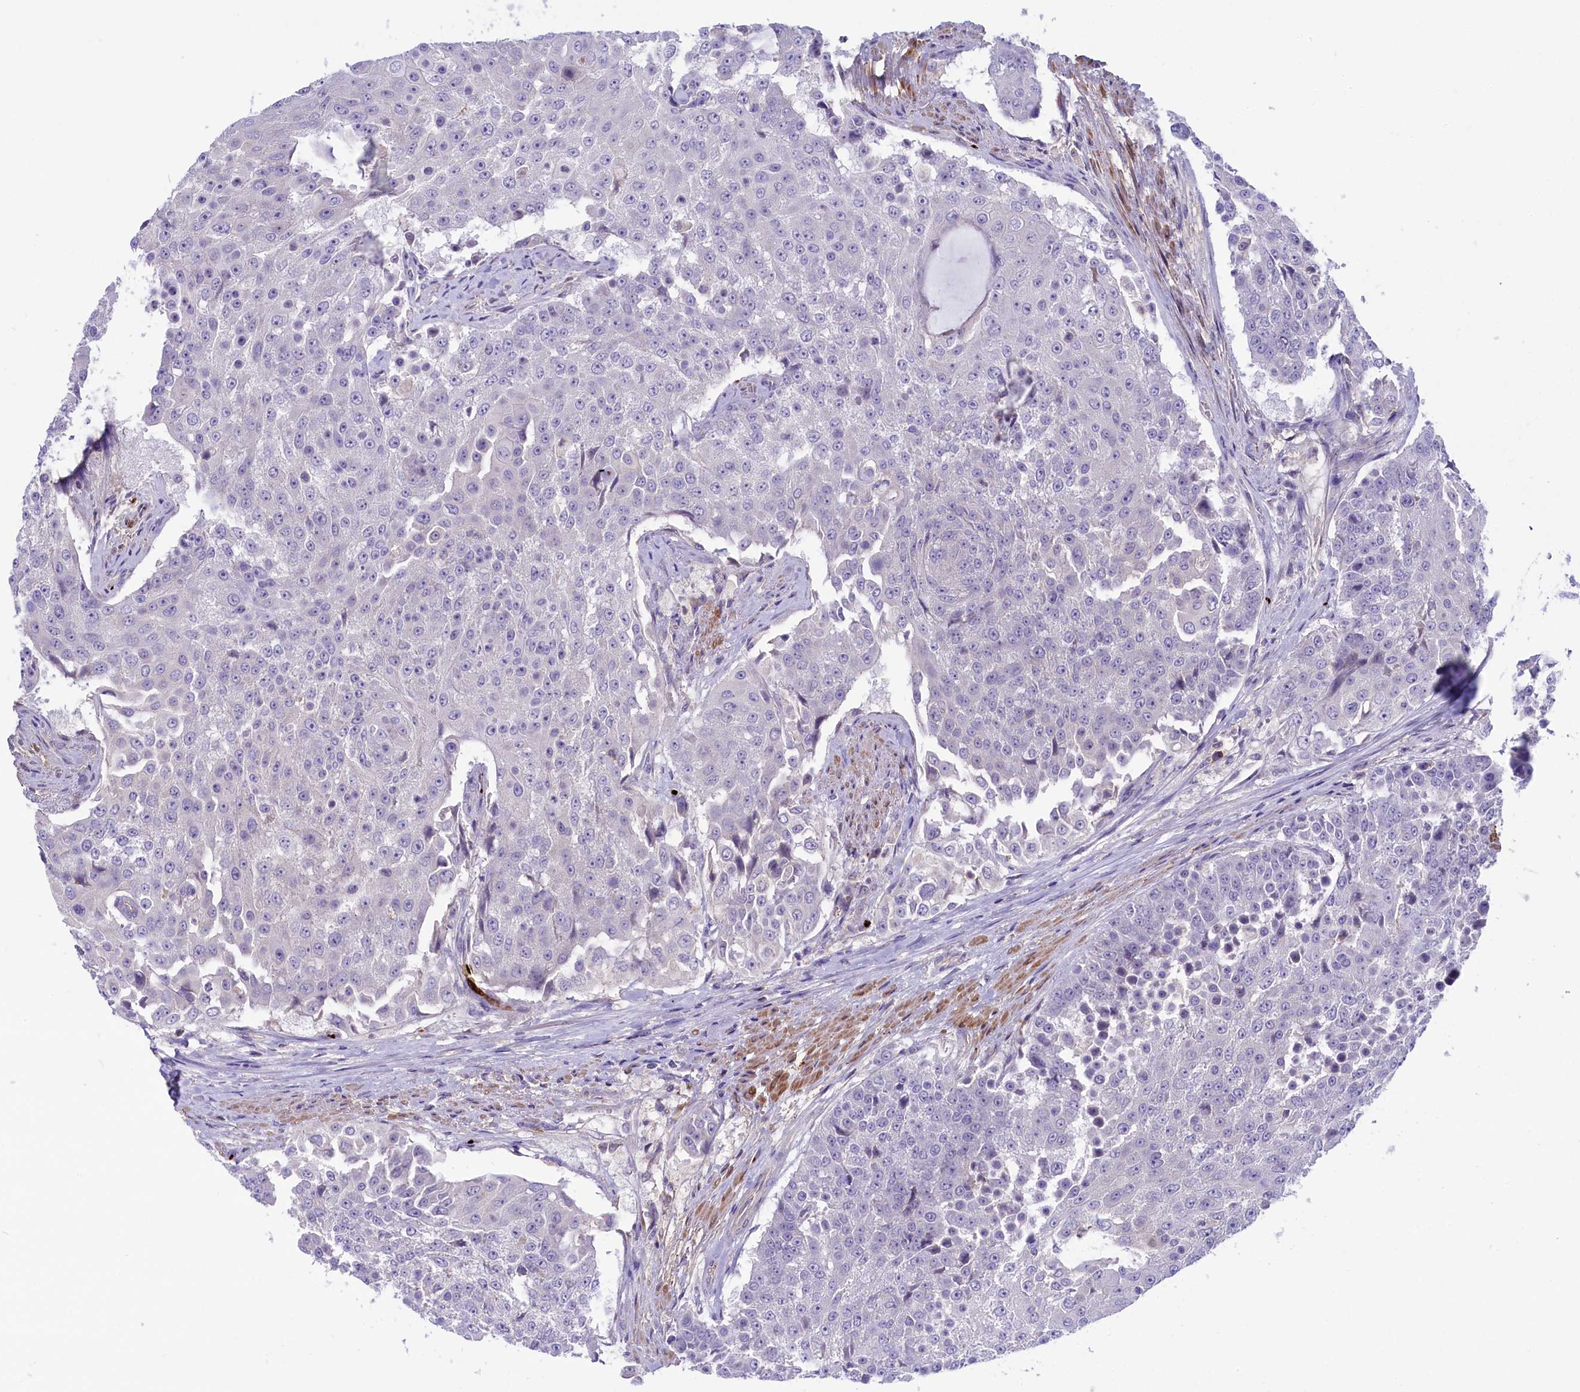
{"staining": {"intensity": "negative", "quantity": "none", "location": "none"}, "tissue": "urothelial cancer", "cell_type": "Tumor cells", "image_type": "cancer", "snomed": [{"axis": "morphology", "description": "Urothelial carcinoma, High grade"}, {"axis": "topography", "description": "Urinary bladder"}], "caption": "Tumor cells show no significant protein positivity in high-grade urothelial carcinoma. Brightfield microscopy of IHC stained with DAB (3,3'-diaminobenzidine) (brown) and hematoxylin (blue), captured at high magnification.", "gene": "HEATR3", "patient": {"sex": "female", "age": 63}}